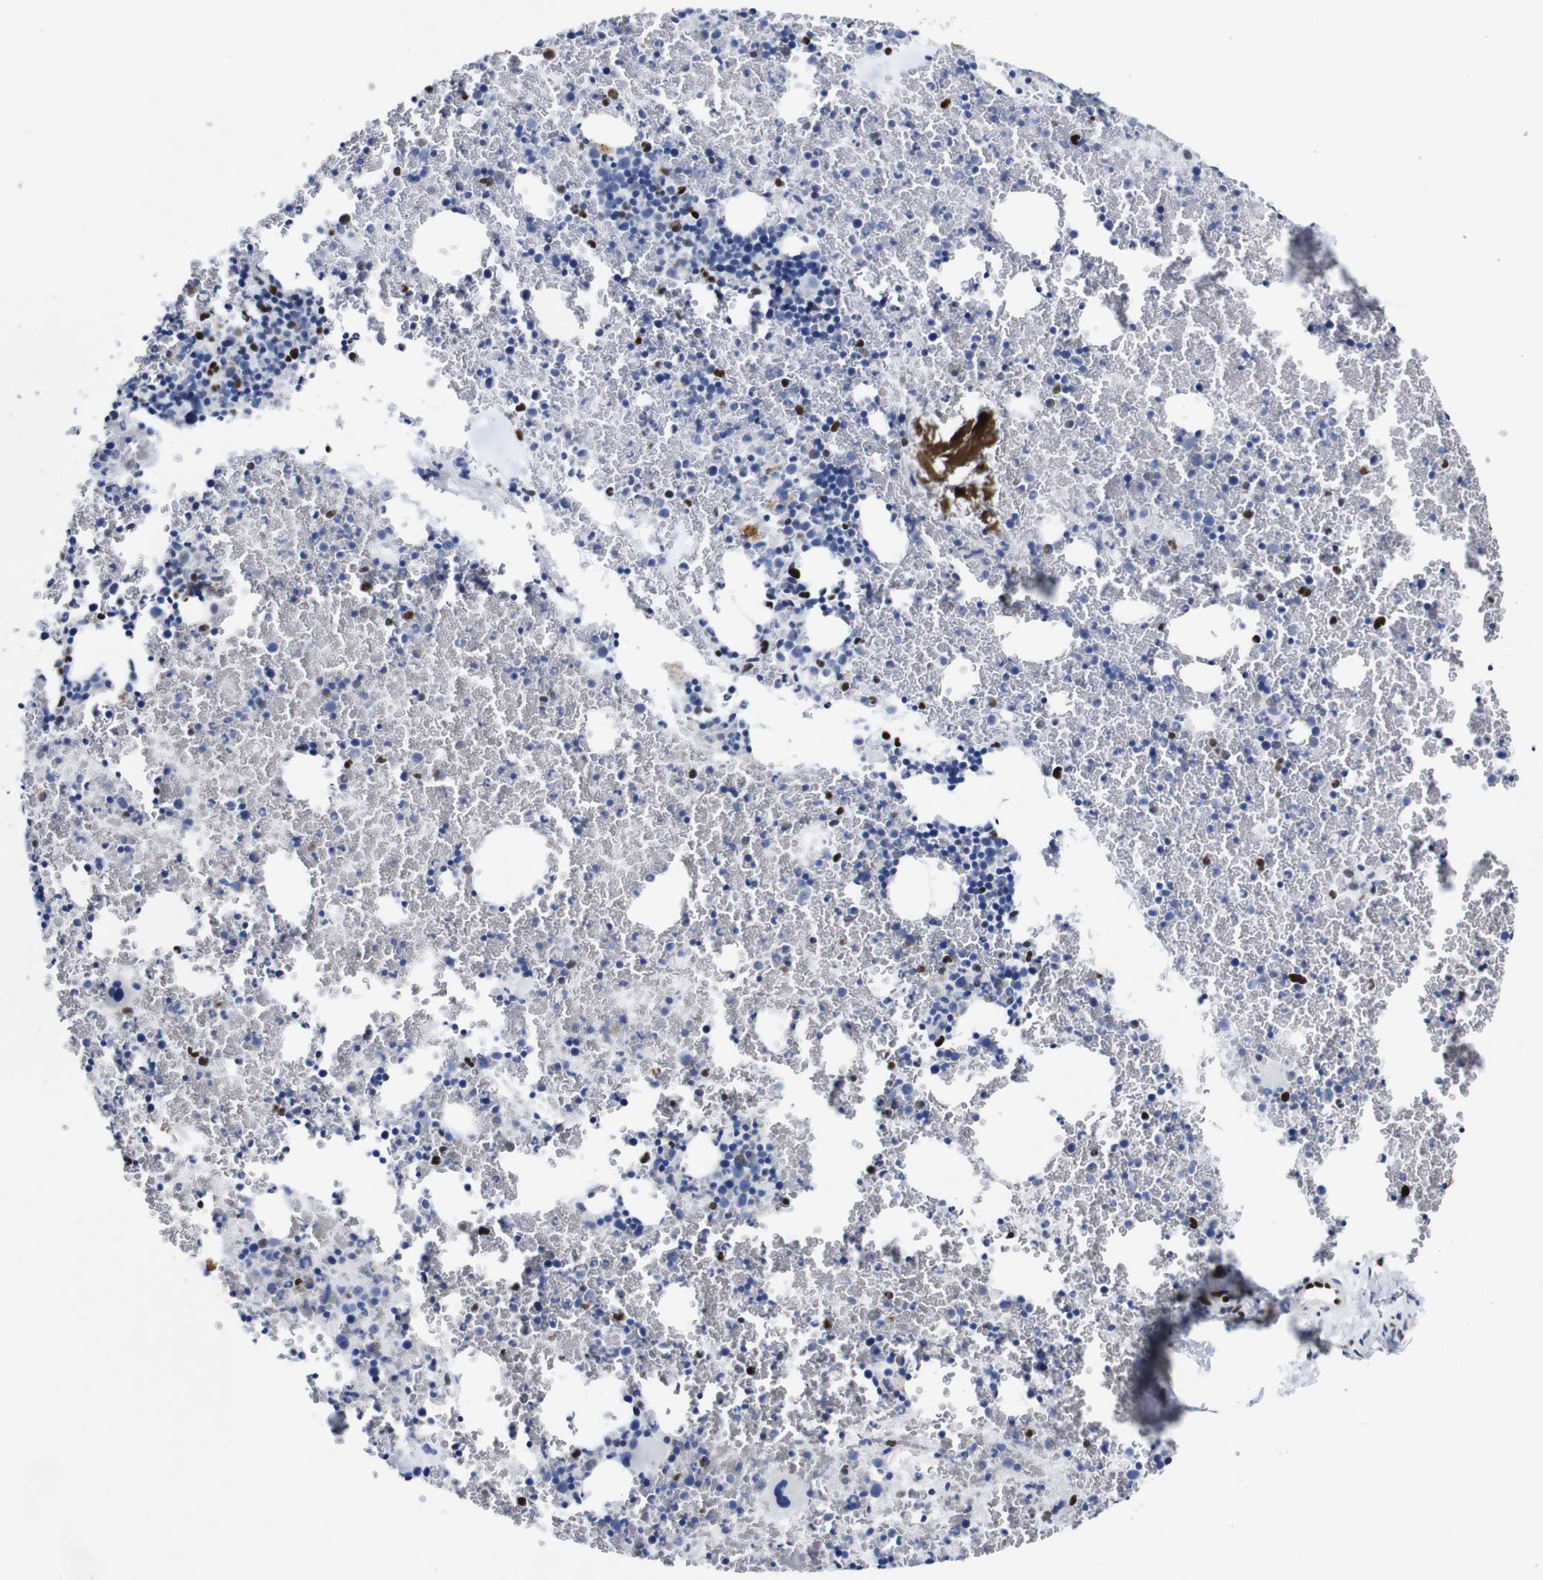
{"staining": {"intensity": "strong", "quantity": "<25%", "location": "nuclear"}, "tissue": "bone marrow", "cell_type": "Hematopoietic cells", "image_type": "normal", "snomed": [{"axis": "morphology", "description": "Normal tissue, NOS"}, {"axis": "morphology", "description": "Inflammation, NOS"}, {"axis": "topography", "description": "Bone marrow"}], "caption": "This photomicrograph exhibits immunohistochemistry staining of unremarkable bone marrow, with medium strong nuclear expression in about <25% of hematopoietic cells.", "gene": "FOSL2", "patient": {"sex": "female", "age": 17}}